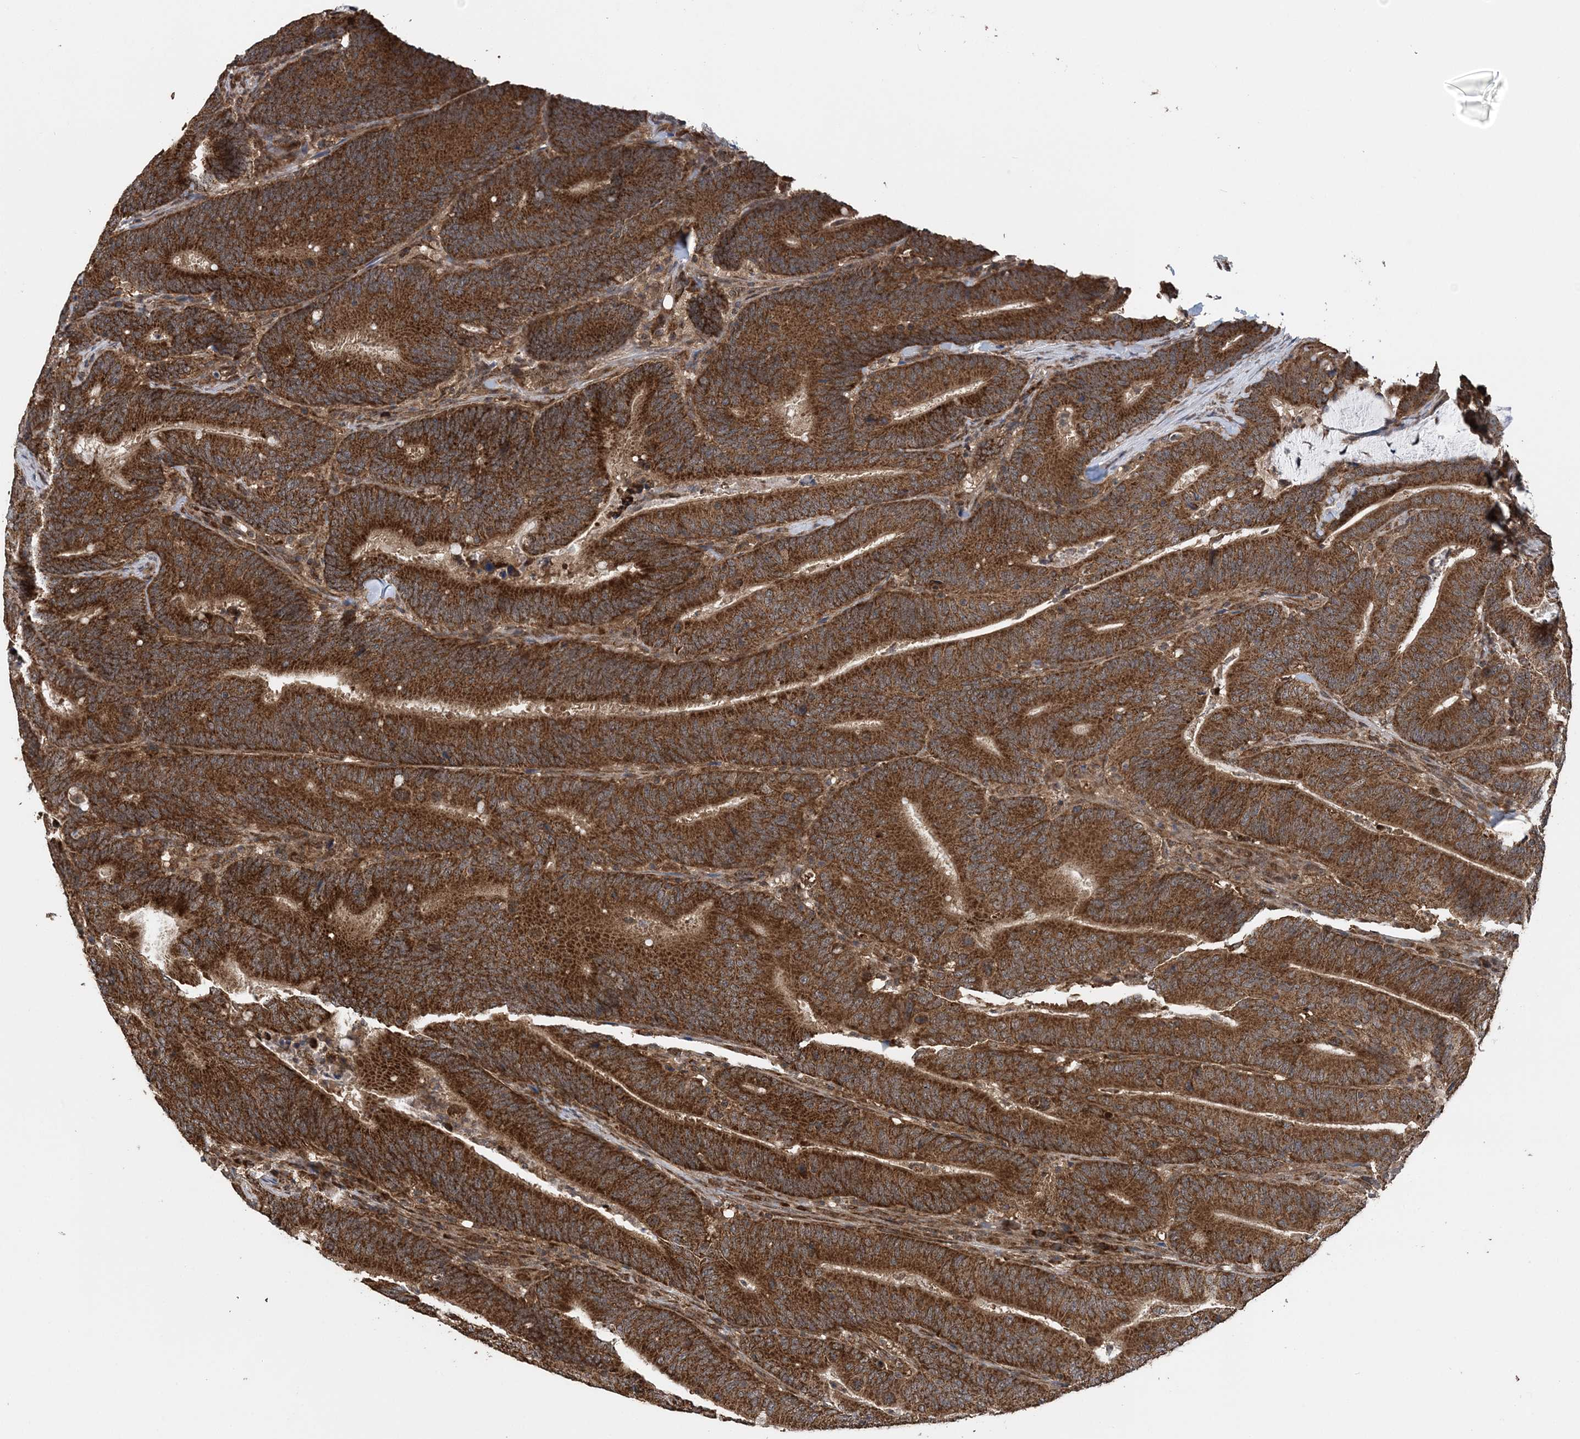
{"staining": {"intensity": "strong", "quantity": ">75%", "location": "cytoplasmic/membranous"}, "tissue": "colorectal cancer", "cell_type": "Tumor cells", "image_type": "cancer", "snomed": [{"axis": "morphology", "description": "Adenocarcinoma, NOS"}, {"axis": "topography", "description": "Colon"}], "caption": "Adenocarcinoma (colorectal) stained for a protein reveals strong cytoplasmic/membranous positivity in tumor cells.", "gene": "PCBP1", "patient": {"sex": "female", "age": 66}}